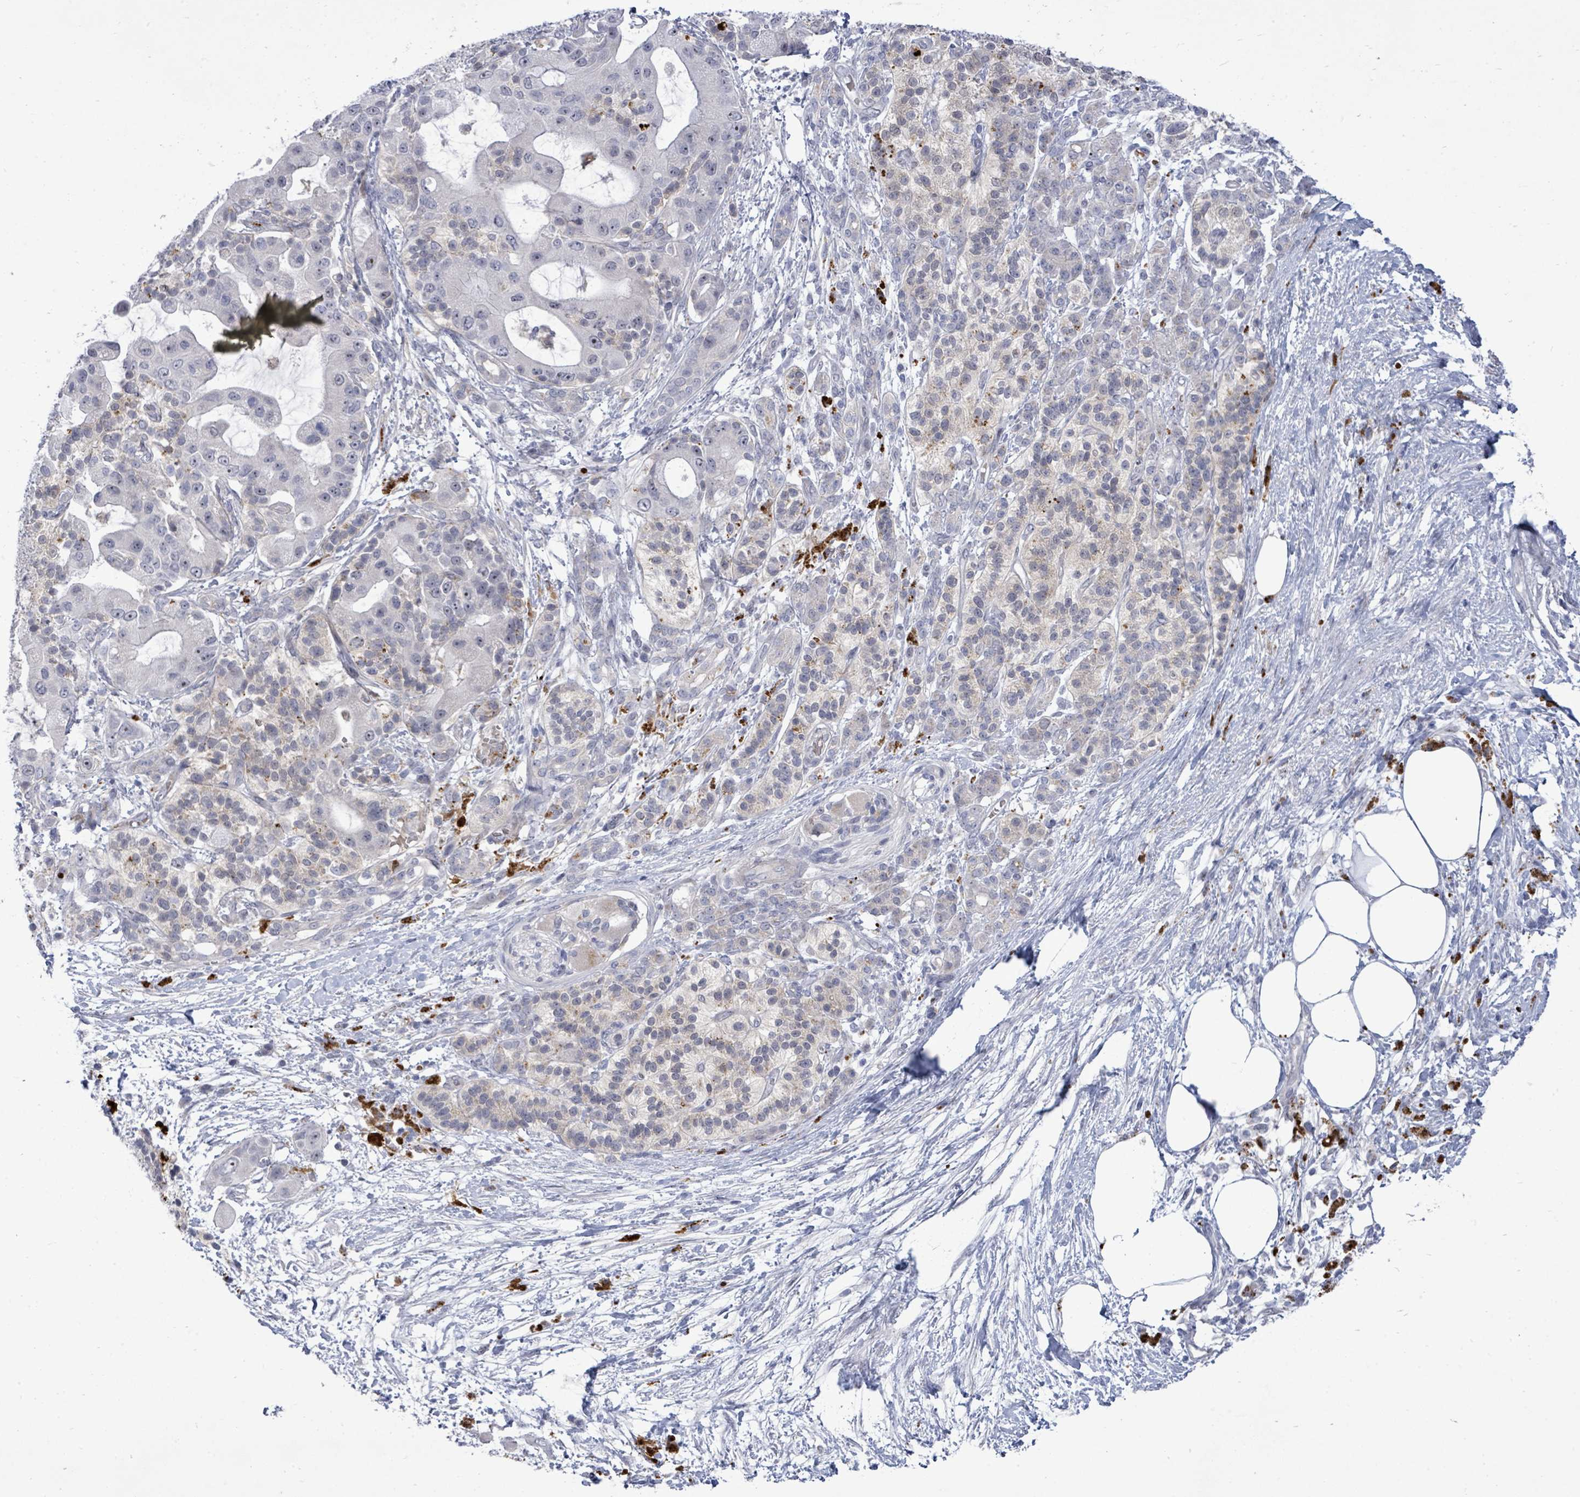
{"staining": {"intensity": "negative", "quantity": "none", "location": "none"}, "tissue": "pancreatic cancer", "cell_type": "Tumor cells", "image_type": "cancer", "snomed": [{"axis": "morphology", "description": "Adenocarcinoma, NOS"}, {"axis": "topography", "description": "Pancreas"}], "caption": "Tumor cells show no significant protein expression in adenocarcinoma (pancreatic).", "gene": "CT45A5", "patient": {"sex": "male", "age": 57}}